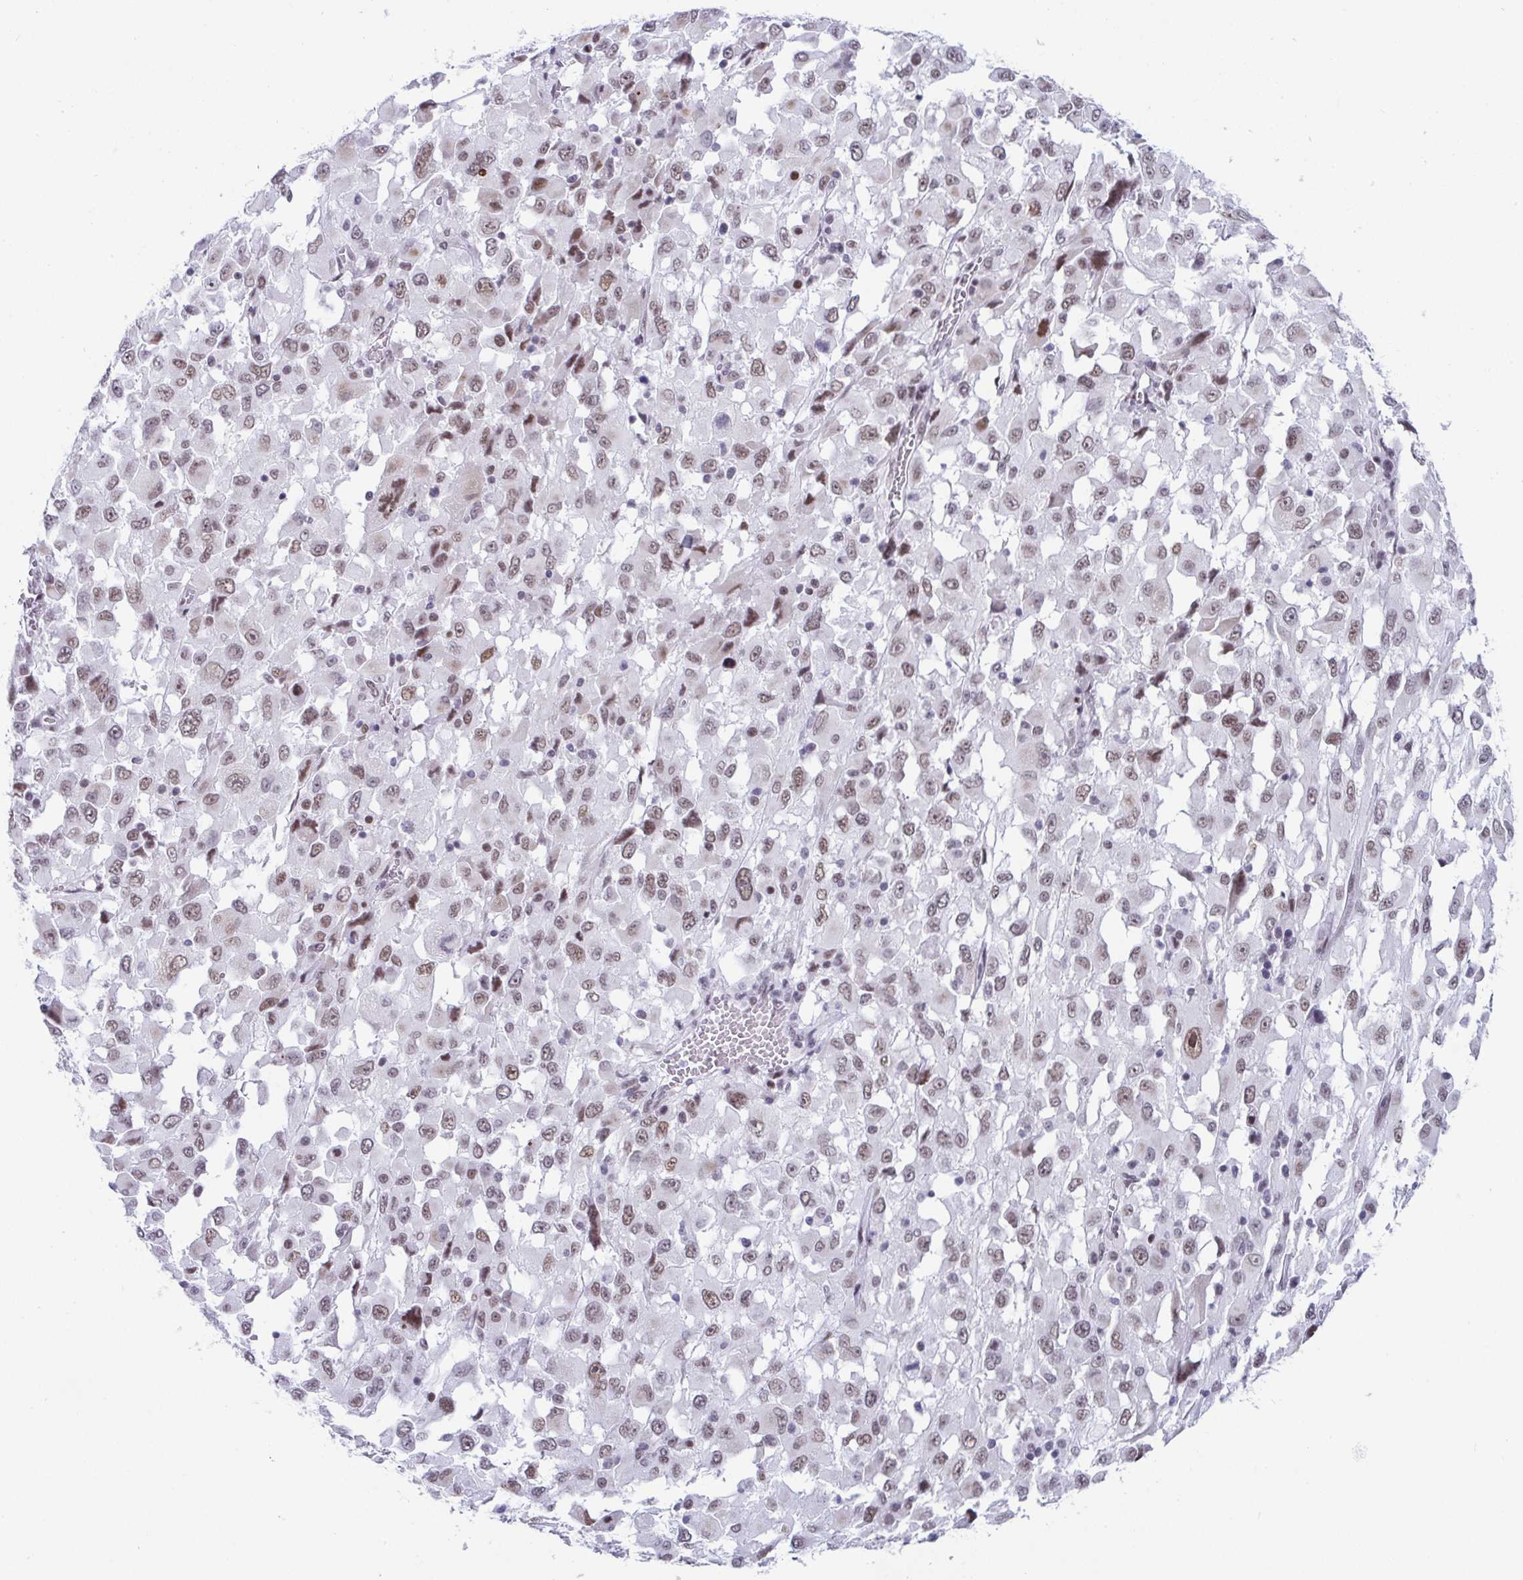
{"staining": {"intensity": "weak", "quantity": ">75%", "location": "nuclear"}, "tissue": "melanoma", "cell_type": "Tumor cells", "image_type": "cancer", "snomed": [{"axis": "morphology", "description": "Malignant melanoma, Metastatic site"}, {"axis": "topography", "description": "Soft tissue"}], "caption": "Tumor cells display low levels of weak nuclear staining in approximately >75% of cells in malignant melanoma (metastatic site).", "gene": "WDR72", "patient": {"sex": "male", "age": 50}}